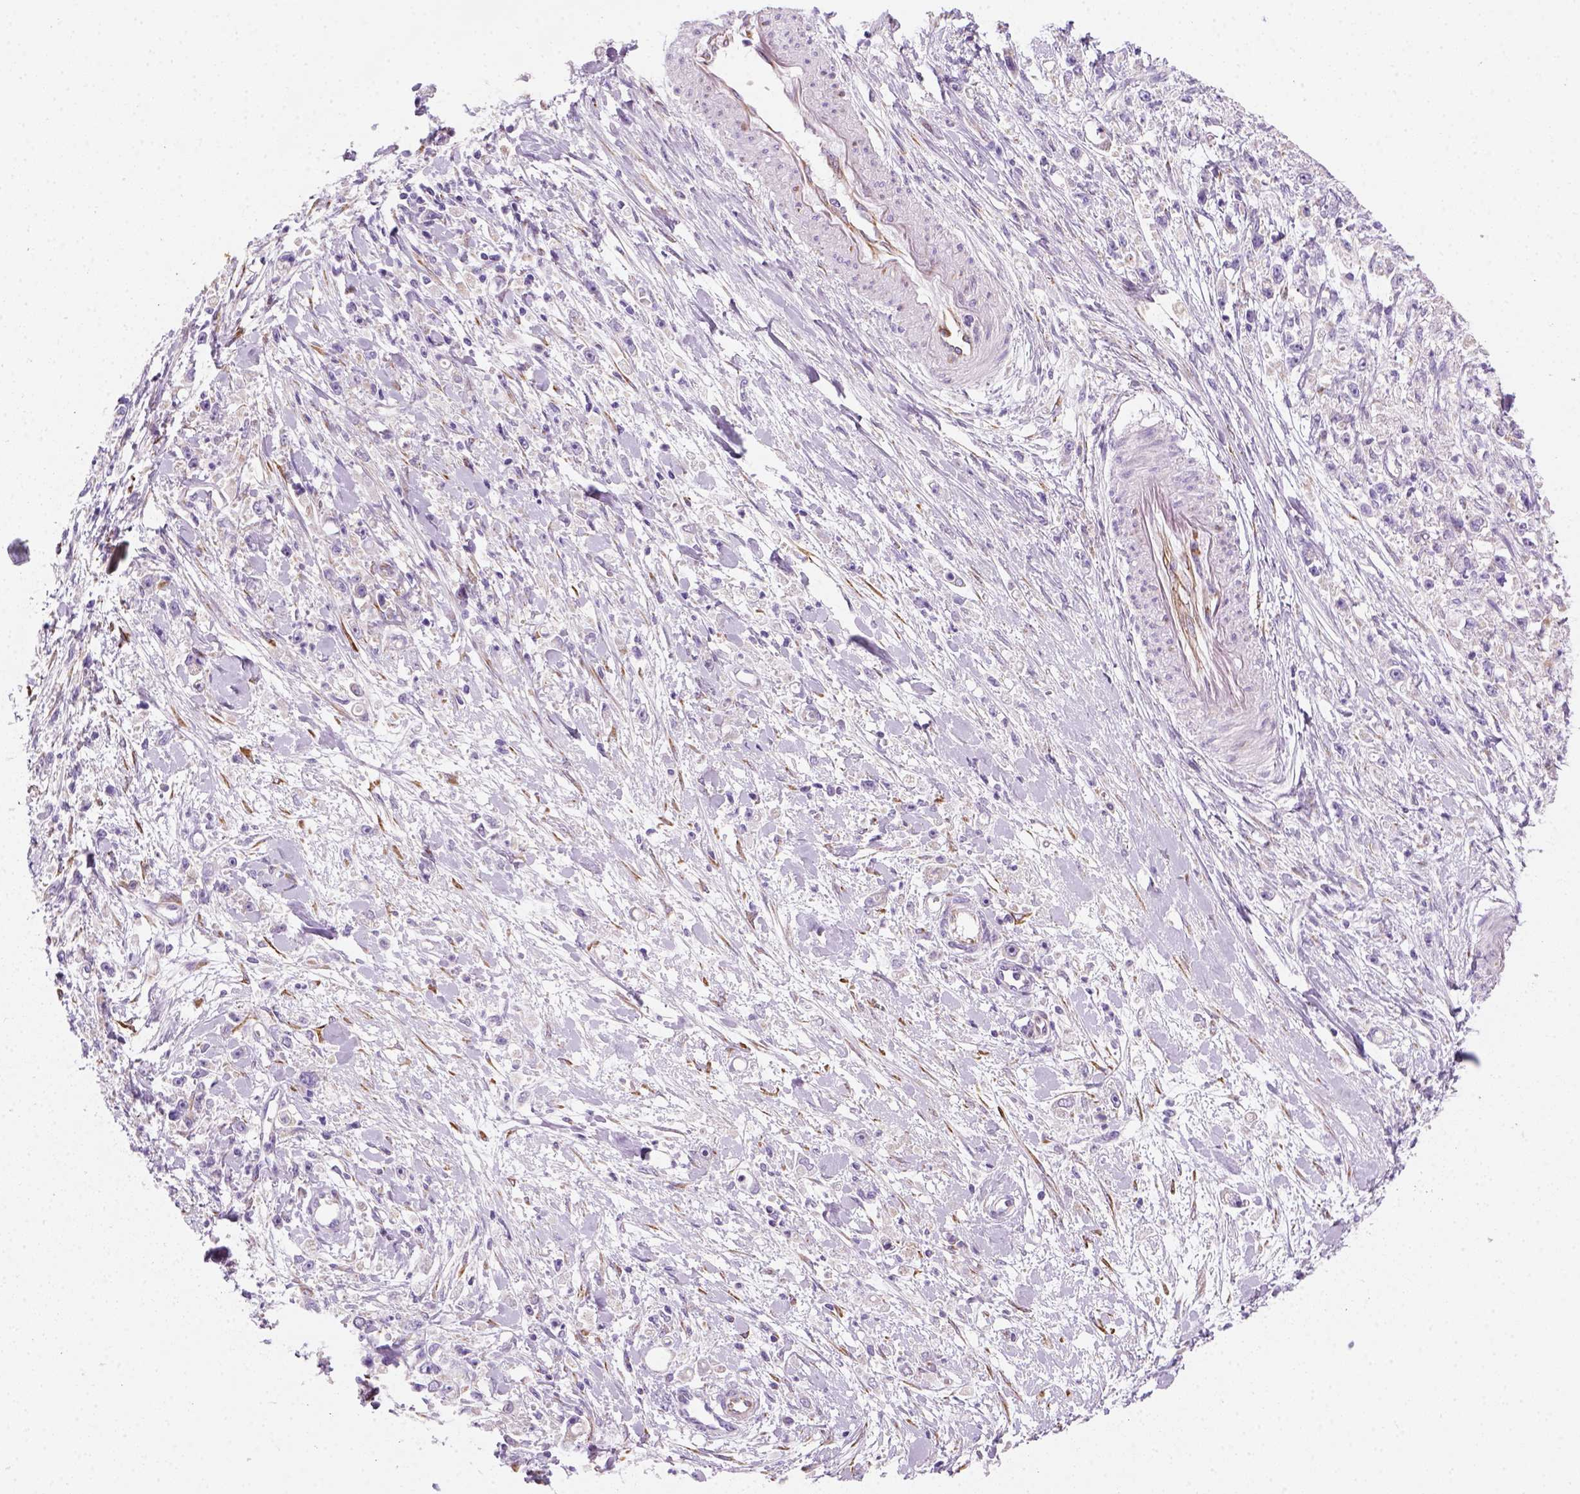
{"staining": {"intensity": "negative", "quantity": "none", "location": "none"}, "tissue": "stomach cancer", "cell_type": "Tumor cells", "image_type": "cancer", "snomed": [{"axis": "morphology", "description": "Adenocarcinoma, NOS"}, {"axis": "topography", "description": "Stomach"}], "caption": "Tumor cells are negative for brown protein staining in stomach adenocarcinoma. (Brightfield microscopy of DAB (3,3'-diaminobenzidine) immunohistochemistry at high magnification).", "gene": "CES2", "patient": {"sex": "female", "age": 59}}